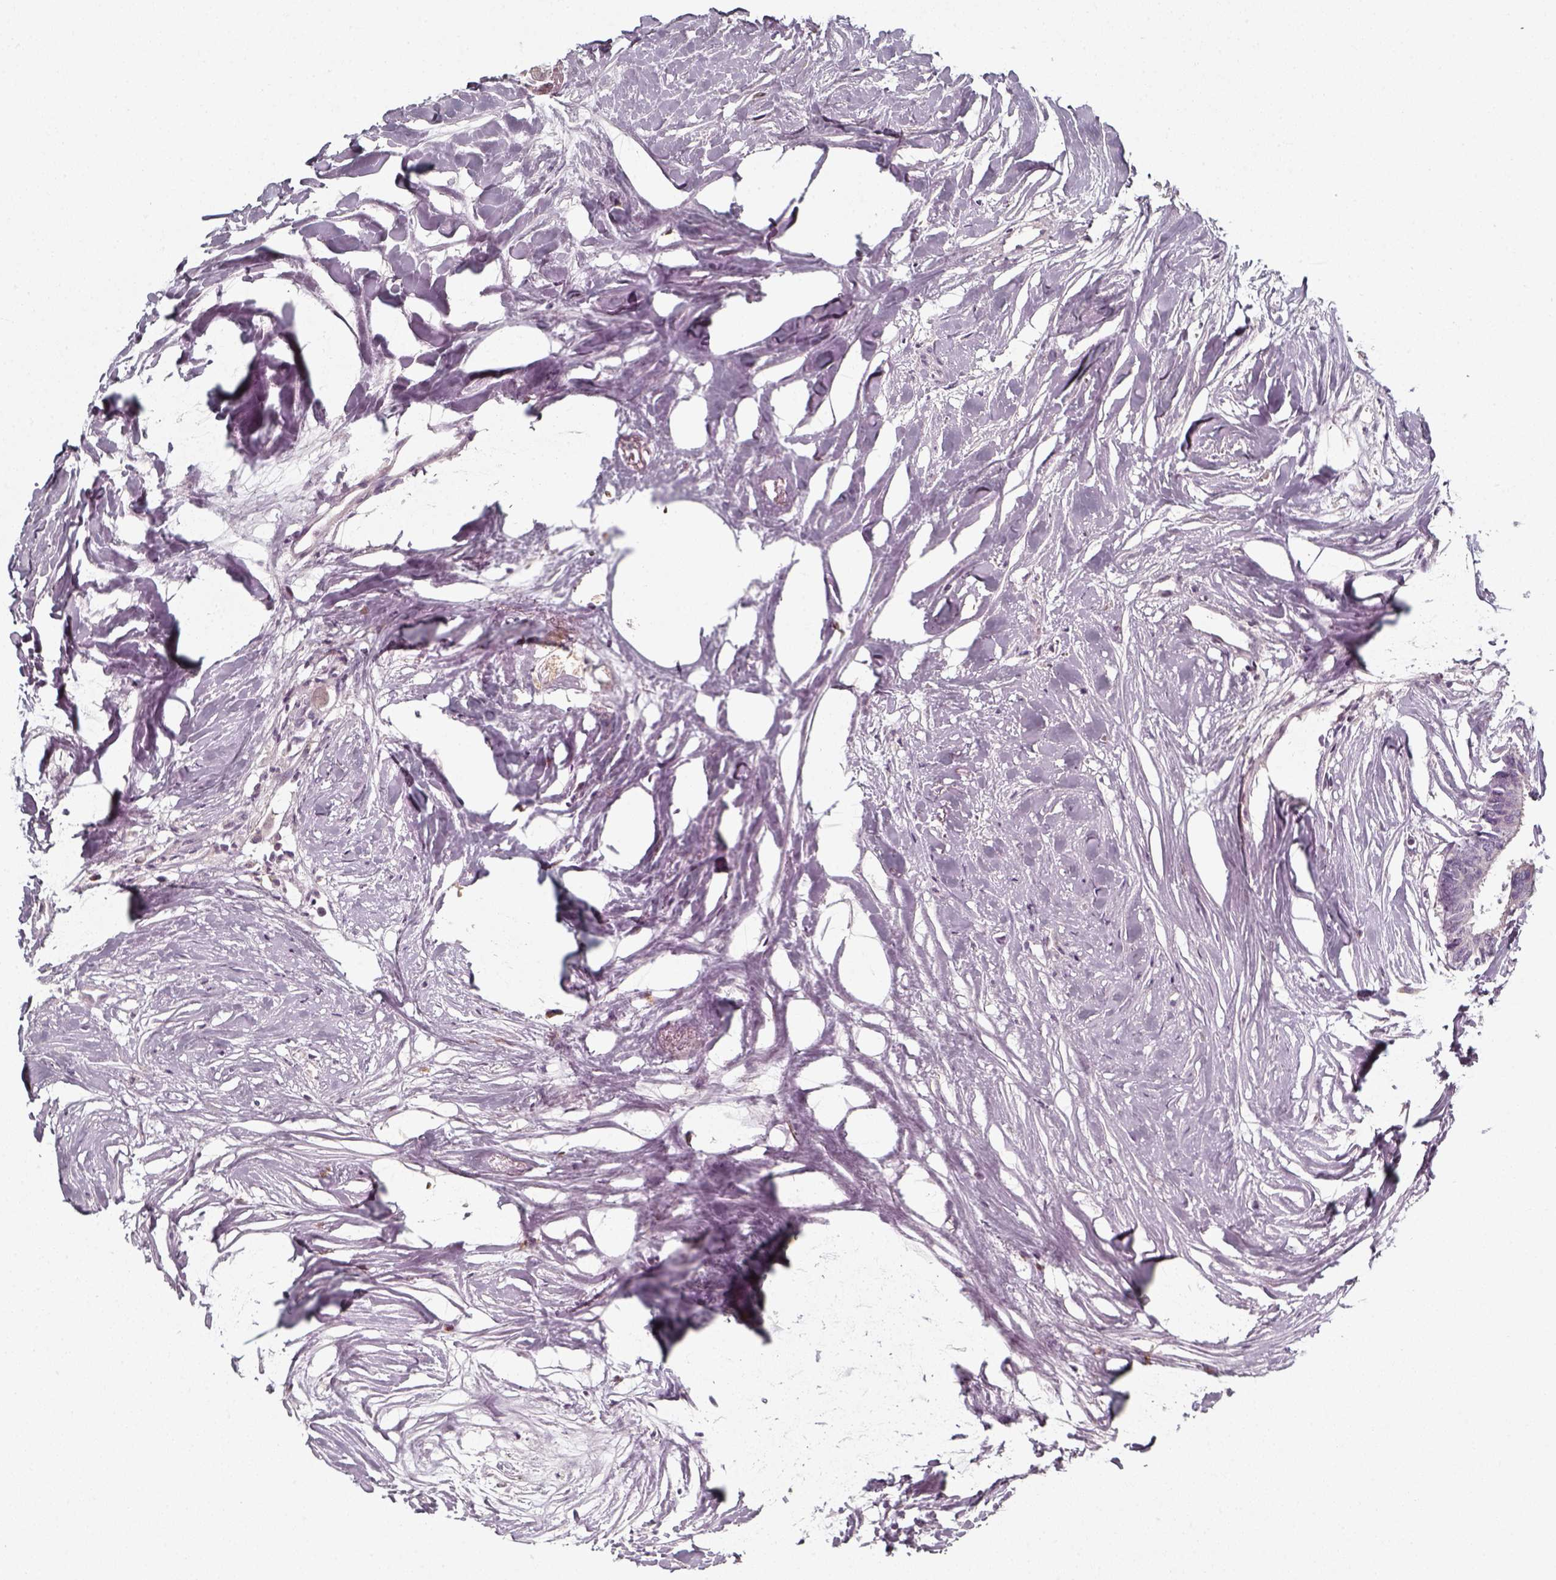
{"staining": {"intensity": "negative", "quantity": "none", "location": "none"}, "tissue": "colorectal cancer", "cell_type": "Tumor cells", "image_type": "cancer", "snomed": [{"axis": "morphology", "description": "Adenocarcinoma, NOS"}, {"axis": "topography", "description": "Colon"}, {"axis": "topography", "description": "Rectum"}], "caption": "High power microscopy histopathology image of an IHC photomicrograph of colorectal cancer, revealing no significant expression in tumor cells.", "gene": "UNC13D", "patient": {"sex": "male", "age": 57}}